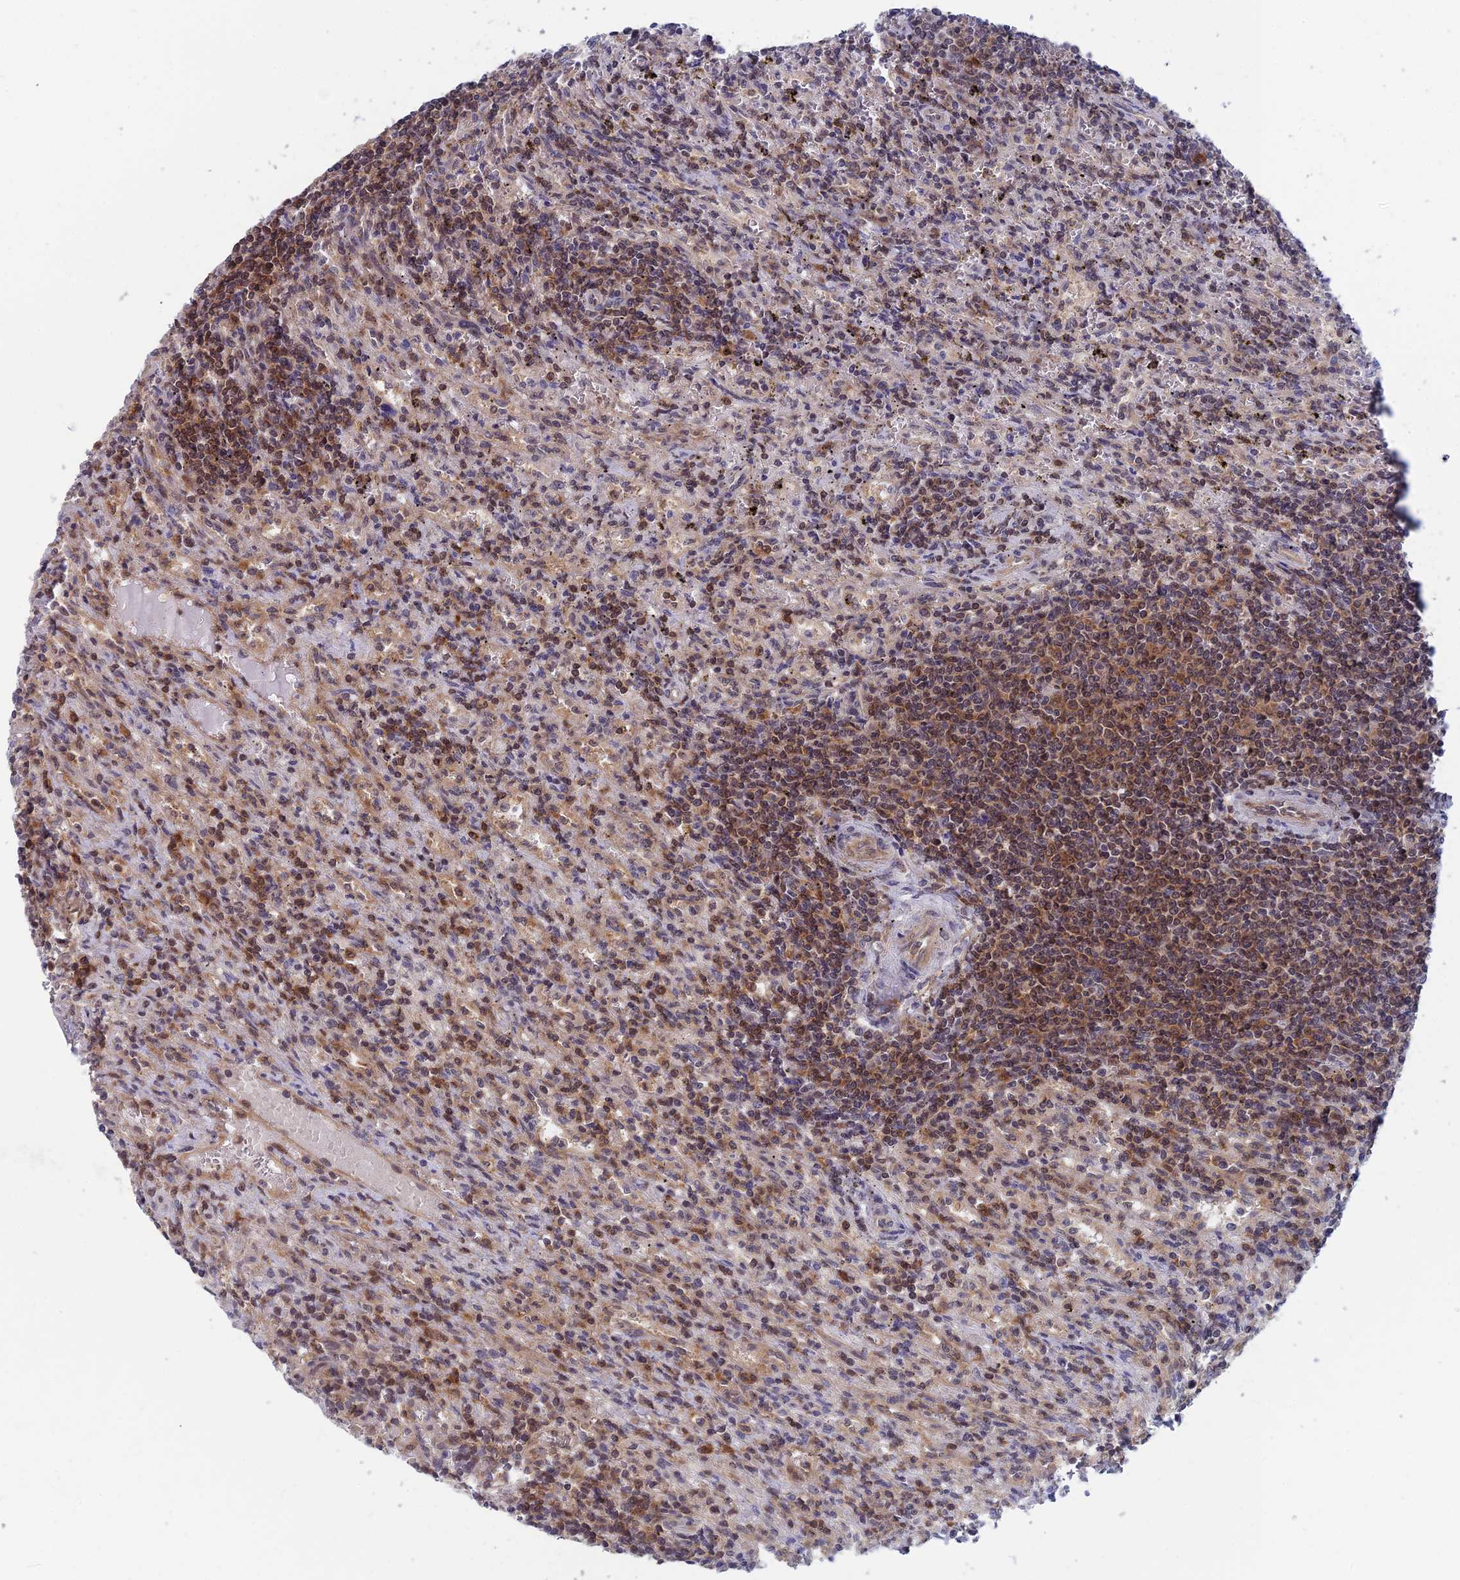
{"staining": {"intensity": "moderate", "quantity": "25%-75%", "location": "cytoplasmic/membranous,nuclear"}, "tissue": "lymphoma", "cell_type": "Tumor cells", "image_type": "cancer", "snomed": [{"axis": "morphology", "description": "Malignant lymphoma, non-Hodgkin's type, Low grade"}, {"axis": "topography", "description": "Spleen"}], "caption": "The histopathology image reveals a brown stain indicating the presence of a protein in the cytoplasmic/membranous and nuclear of tumor cells in lymphoma.", "gene": "IGBP1", "patient": {"sex": "male", "age": 76}}